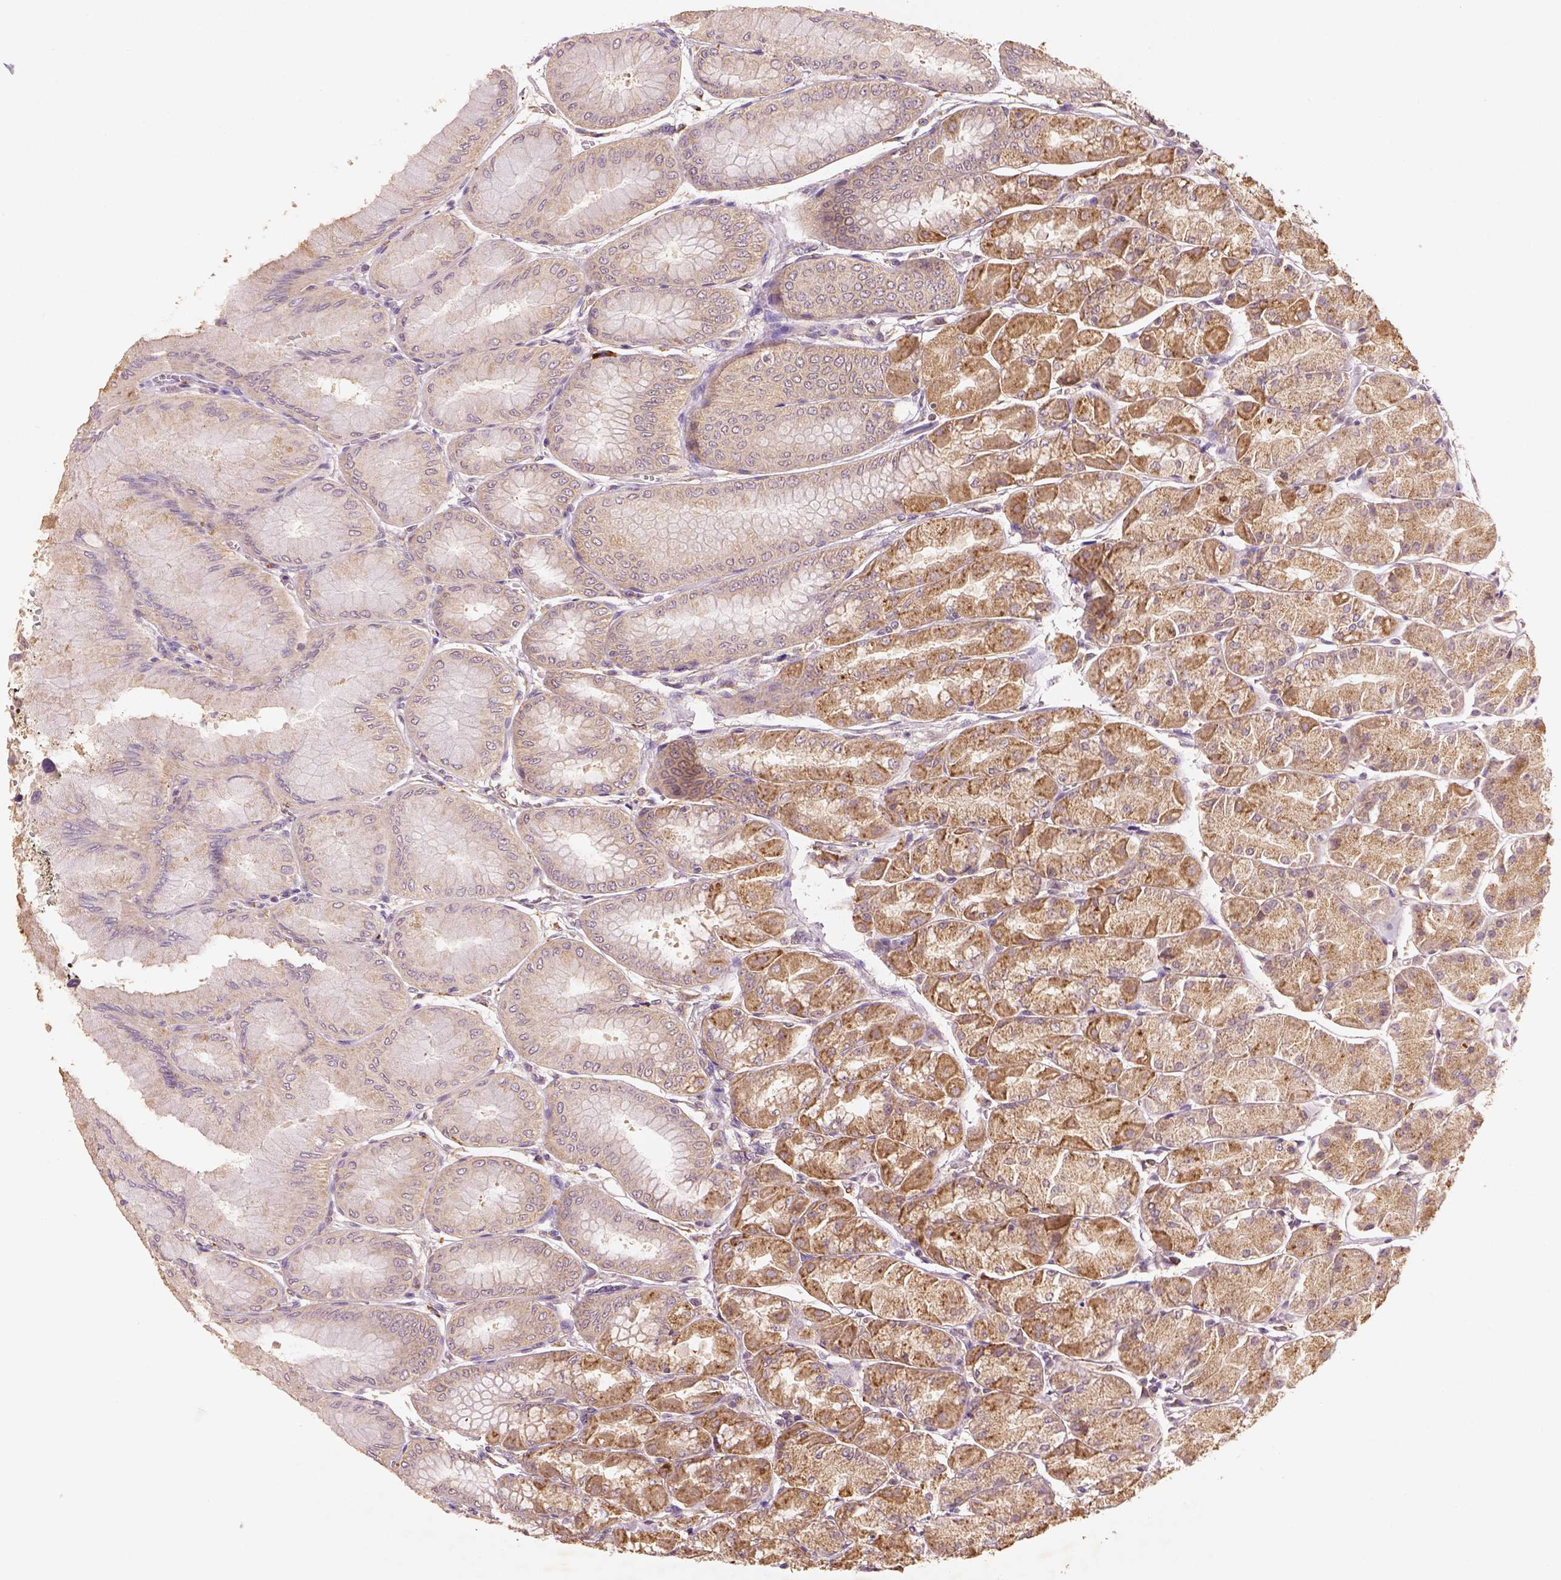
{"staining": {"intensity": "strong", "quantity": "25%-75%", "location": "cytoplasmic/membranous"}, "tissue": "stomach", "cell_type": "Glandular cells", "image_type": "normal", "snomed": [{"axis": "morphology", "description": "Normal tissue, NOS"}, {"axis": "topography", "description": "Stomach, upper"}], "caption": "An immunohistochemistry (IHC) image of benign tissue is shown. Protein staining in brown highlights strong cytoplasmic/membranous positivity in stomach within glandular cells. The staining was performed using DAB (3,3'-diaminobenzidine) to visualize the protein expression in brown, while the nuclei were stained in blue with hematoxylin (Magnification: 20x).", "gene": "AP2B1", "patient": {"sex": "male", "age": 60}}